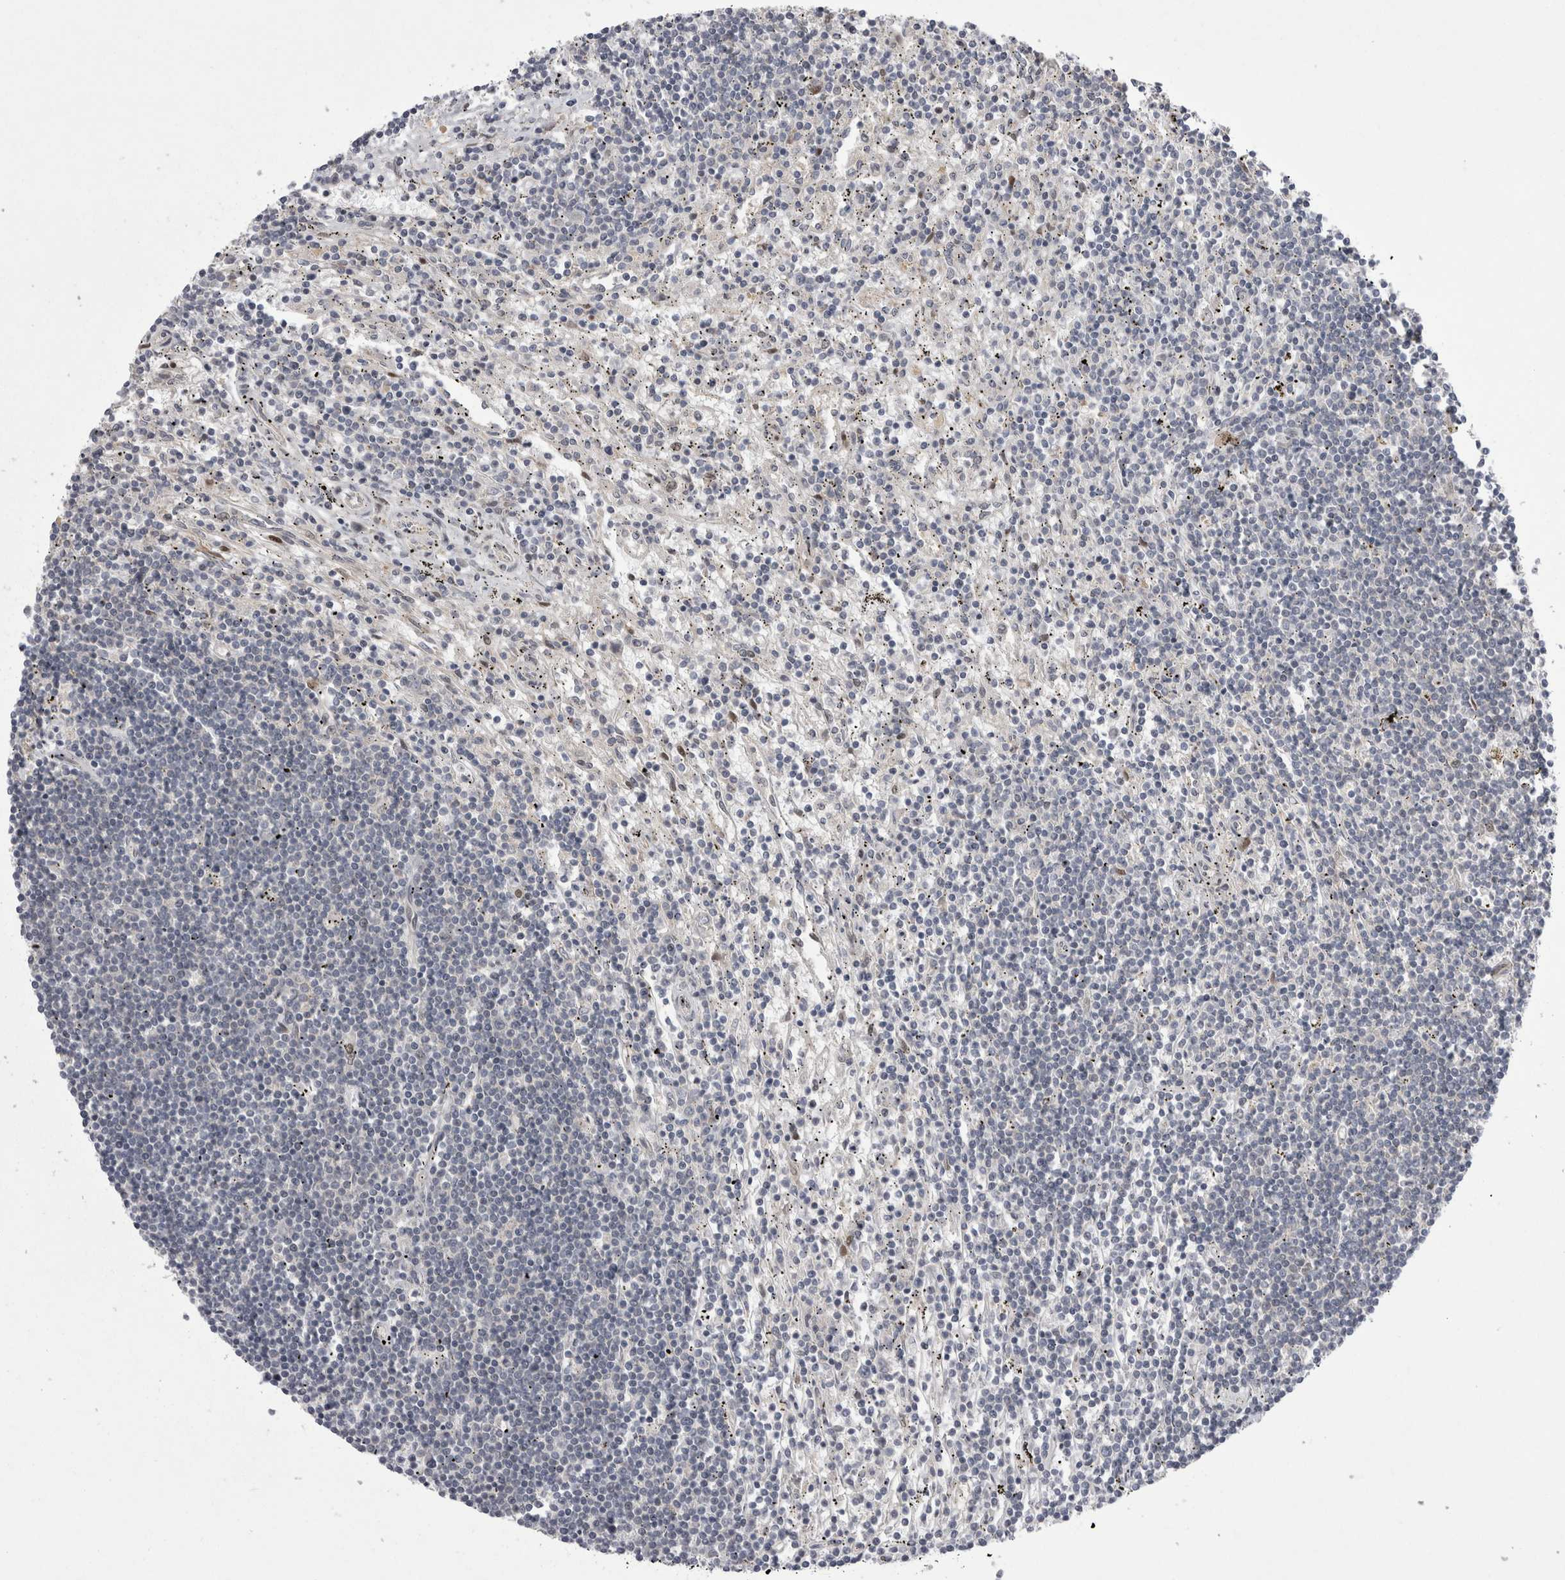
{"staining": {"intensity": "negative", "quantity": "none", "location": "none"}, "tissue": "lymphoma", "cell_type": "Tumor cells", "image_type": "cancer", "snomed": [{"axis": "morphology", "description": "Malignant lymphoma, non-Hodgkin's type, Low grade"}, {"axis": "topography", "description": "Spleen"}], "caption": "This is a photomicrograph of immunohistochemistry (IHC) staining of malignant lymphoma, non-Hodgkin's type (low-grade), which shows no positivity in tumor cells. (DAB immunohistochemistry with hematoxylin counter stain).", "gene": "NENF", "patient": {"sex": "male", "age": 76}}